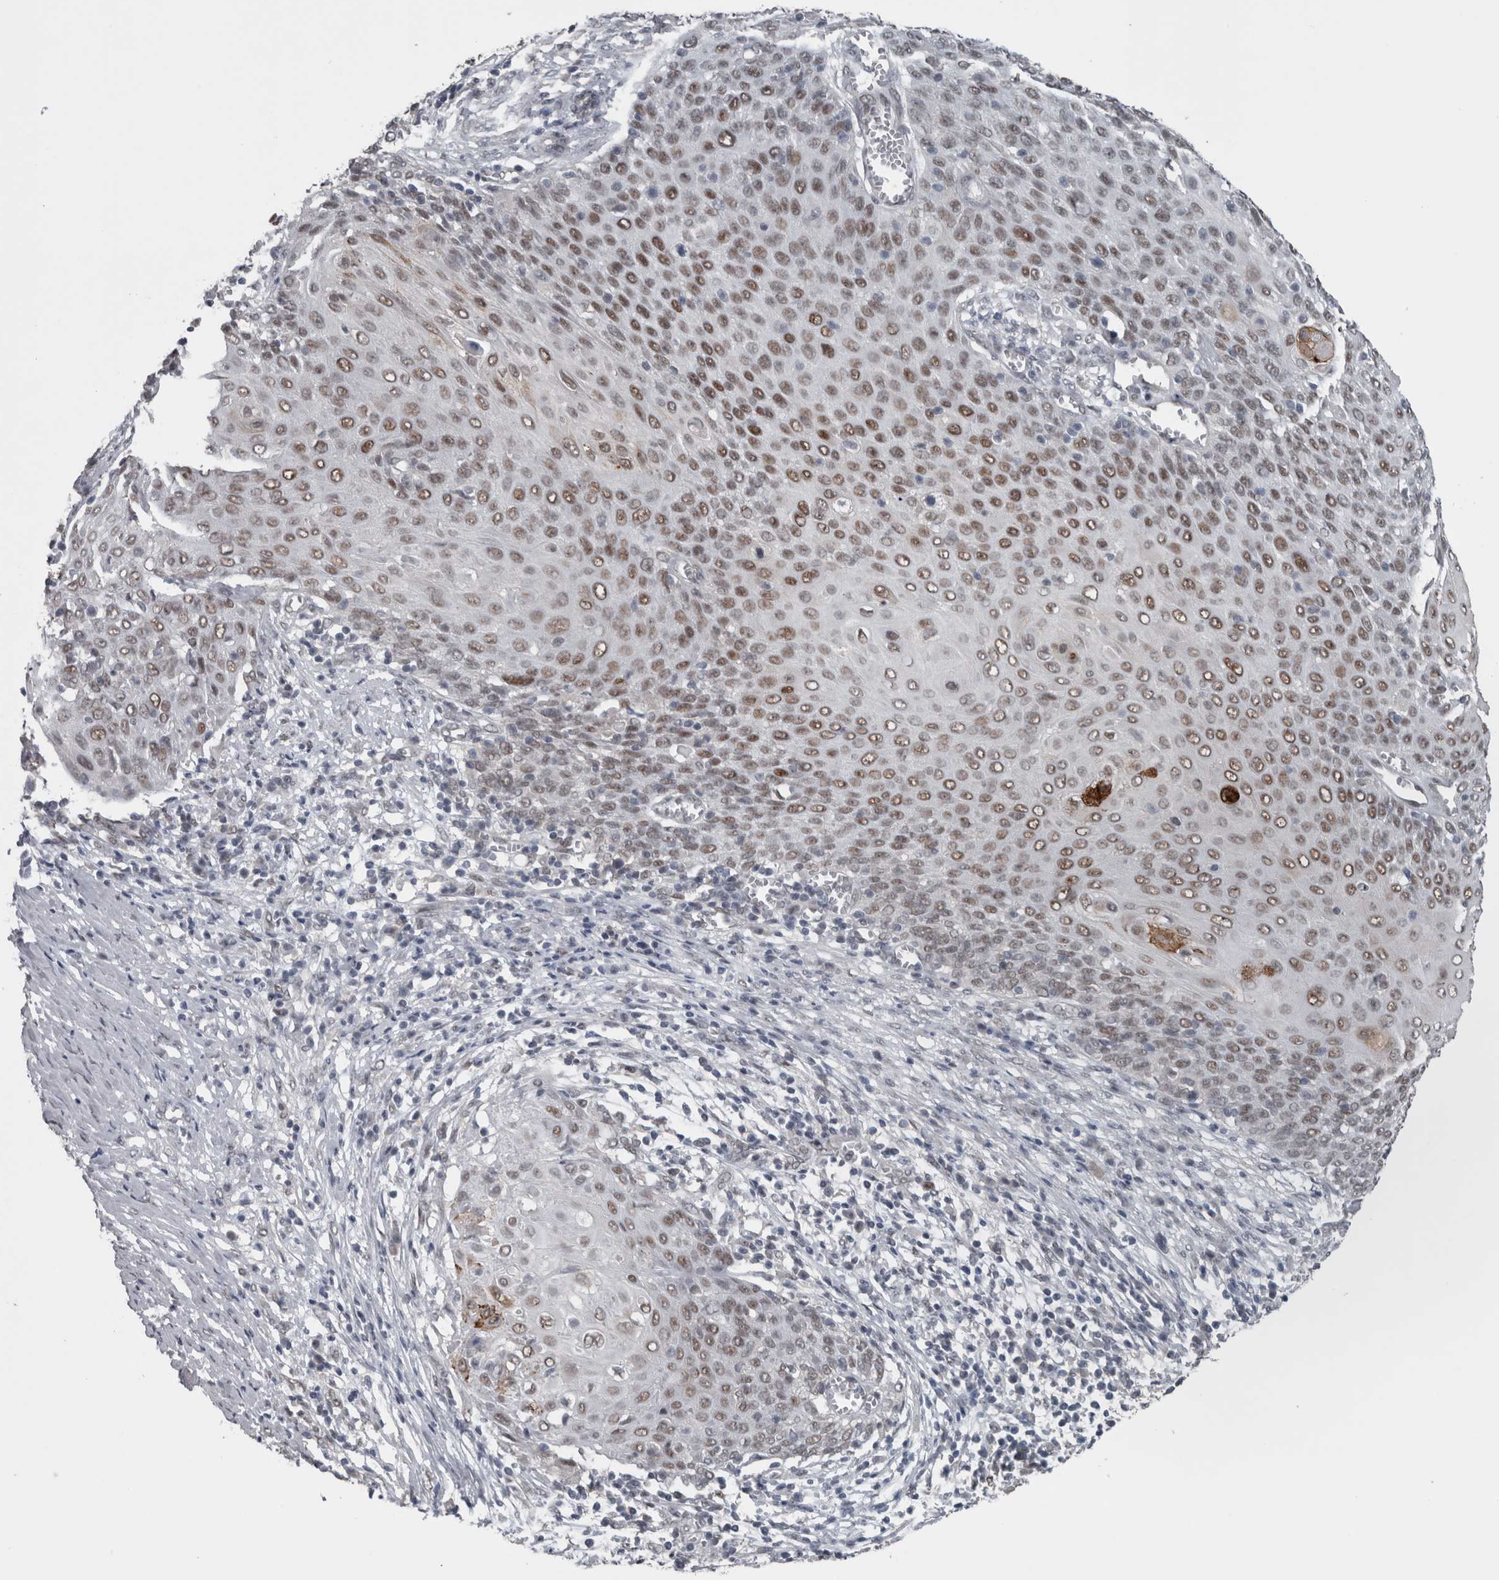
{"staining": {"intensity": "moderate", "quantity": "25%-75%", "location": "nuclear"}, "tissue": "cervical cancer", "cell_type": "Tumor cells", "image_type": "cancer", "snomed": [{"axis": "morphology", "description": "Squamous cell carcinoma, NOS"}, {"axis": "topography", "description": "Cervix"}], "caption": "Immunohistochemical staining of human cervical squamous cell carcinoma exhibits medium levels of moderate nuclear protein staining in approximately 25%-75% of tumor cells.", "gene": "ZBTB21", "patient": {"sex": "female", "age": 39}}